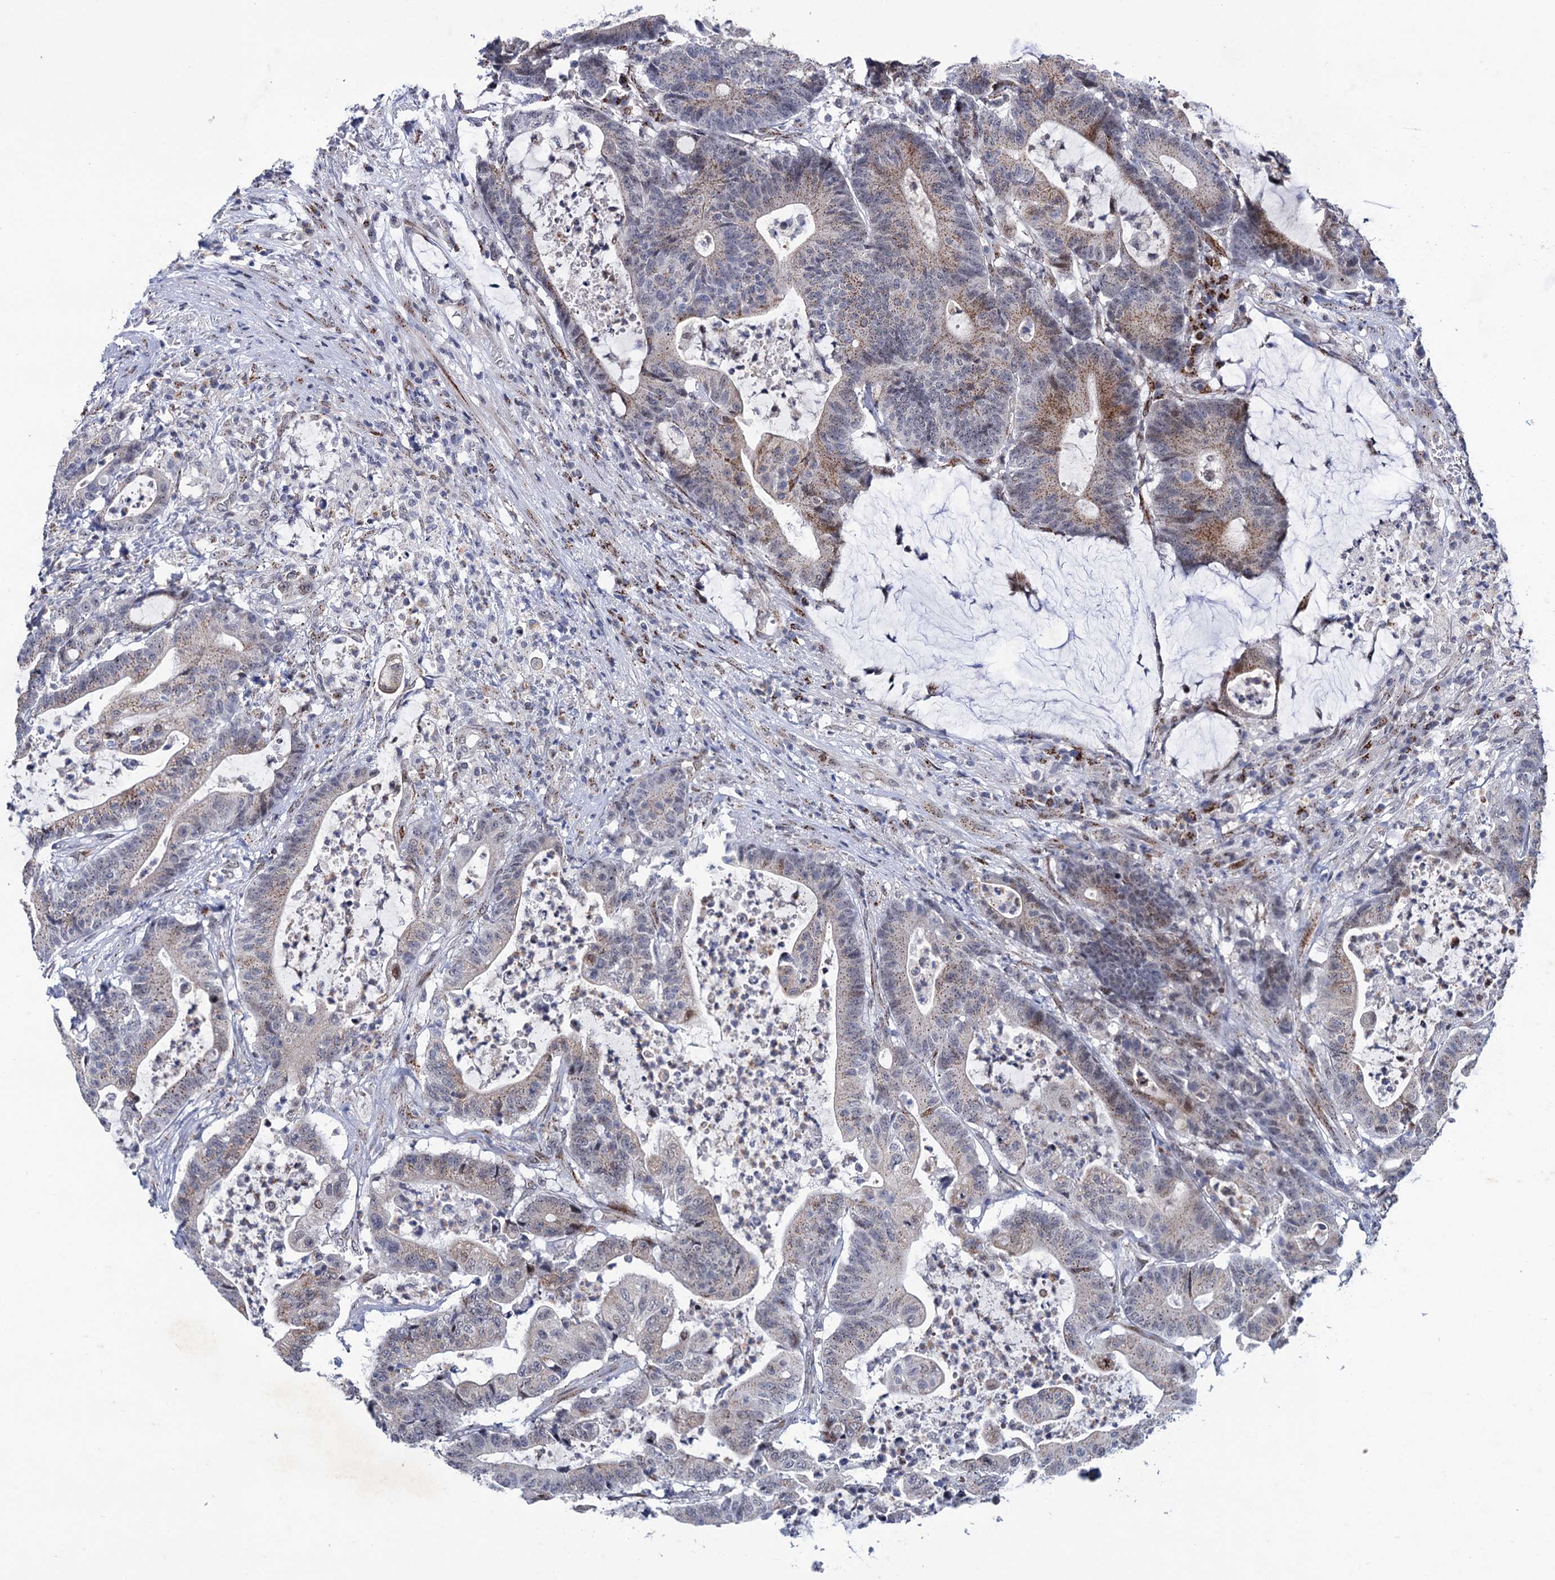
{"staining": {"intensity": "moderate", "quantity": "<25%", "location": "cytoplasmic/membranous"}, "tissue": "colorectal cancer", "cell_type": "Tumor cells", "image_type": "cancer", "snomed": [{"axis": "morphology", "description": "Adenocarcinoma, NOS"}, {"axis": "topography", "description": "Colon"}], "caption": "Immunohistochemistry (DAB (3,3'-diaminobenzidine)) staining of colorectal adenocarcinoma exhibits moderate cytoplasmic/membranous protein staining in approximately <25% of tumor cells. (DAB (3,3'-diaminobenzidine) = brown stain, brightfield microscopy at high magnification).", "gene": "THAP2", "patient": {"sex": "female", "age": 84}}